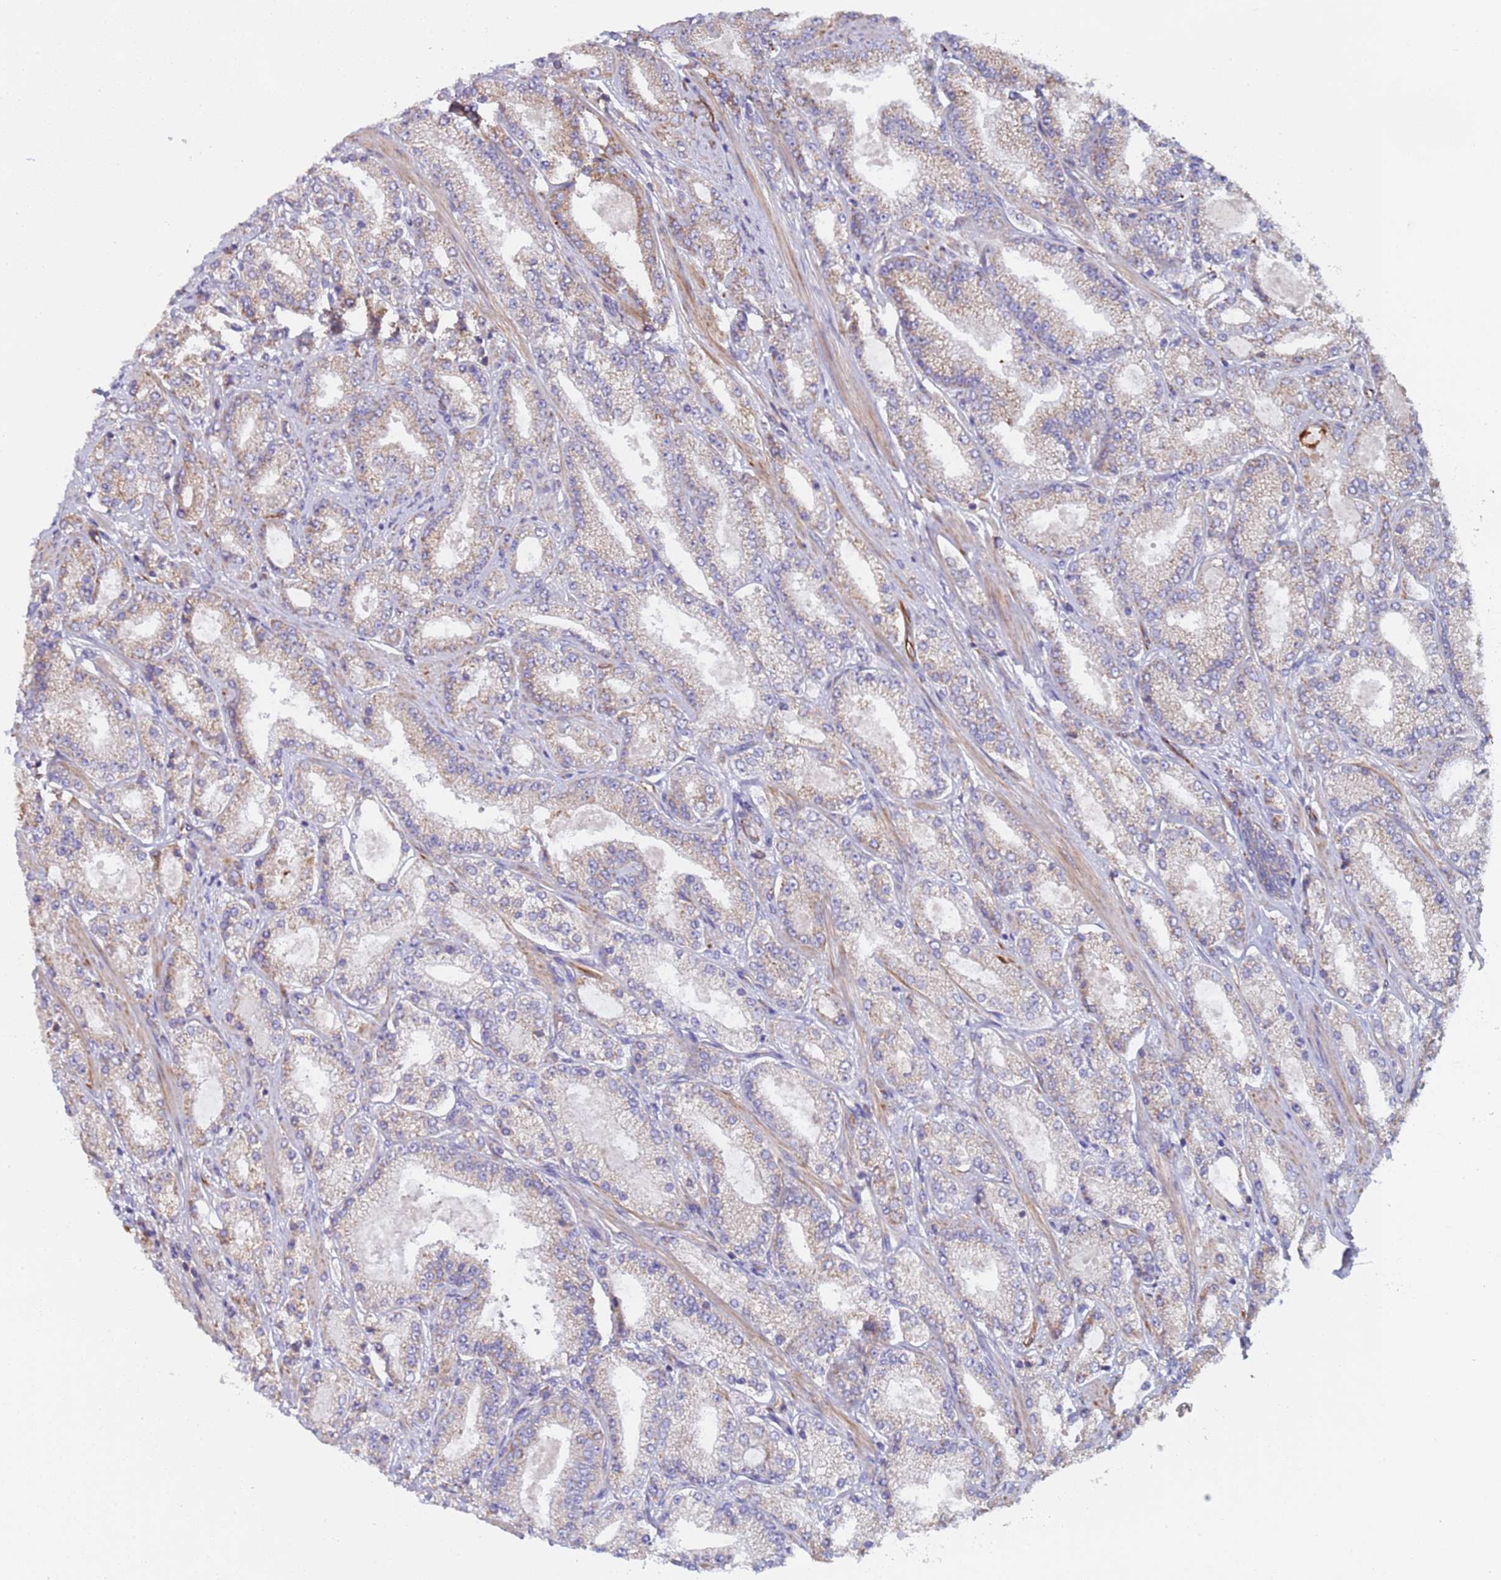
{"staining": {"intensity": "weak", "quantity": "<25%", "location": "cytoplasmic/membranous"}, "tissue": "prostate cancer", "cell_type": "Tumor cells", "image_type": "cancer", "snomed": [{"axis": "morphology", "description": "Adenocarcinoma, High grade"}, {"axis": "topography", "description": "Prostate"}], "caption": "High power microscopy micrograph of an immunohistochemistry (IHC) image of prostate high-grade adenocarcinoma, revealing no significant expression in tumor cells.", "gene": "NUDT12", "patient": {"sex": "male", "age": 68}}